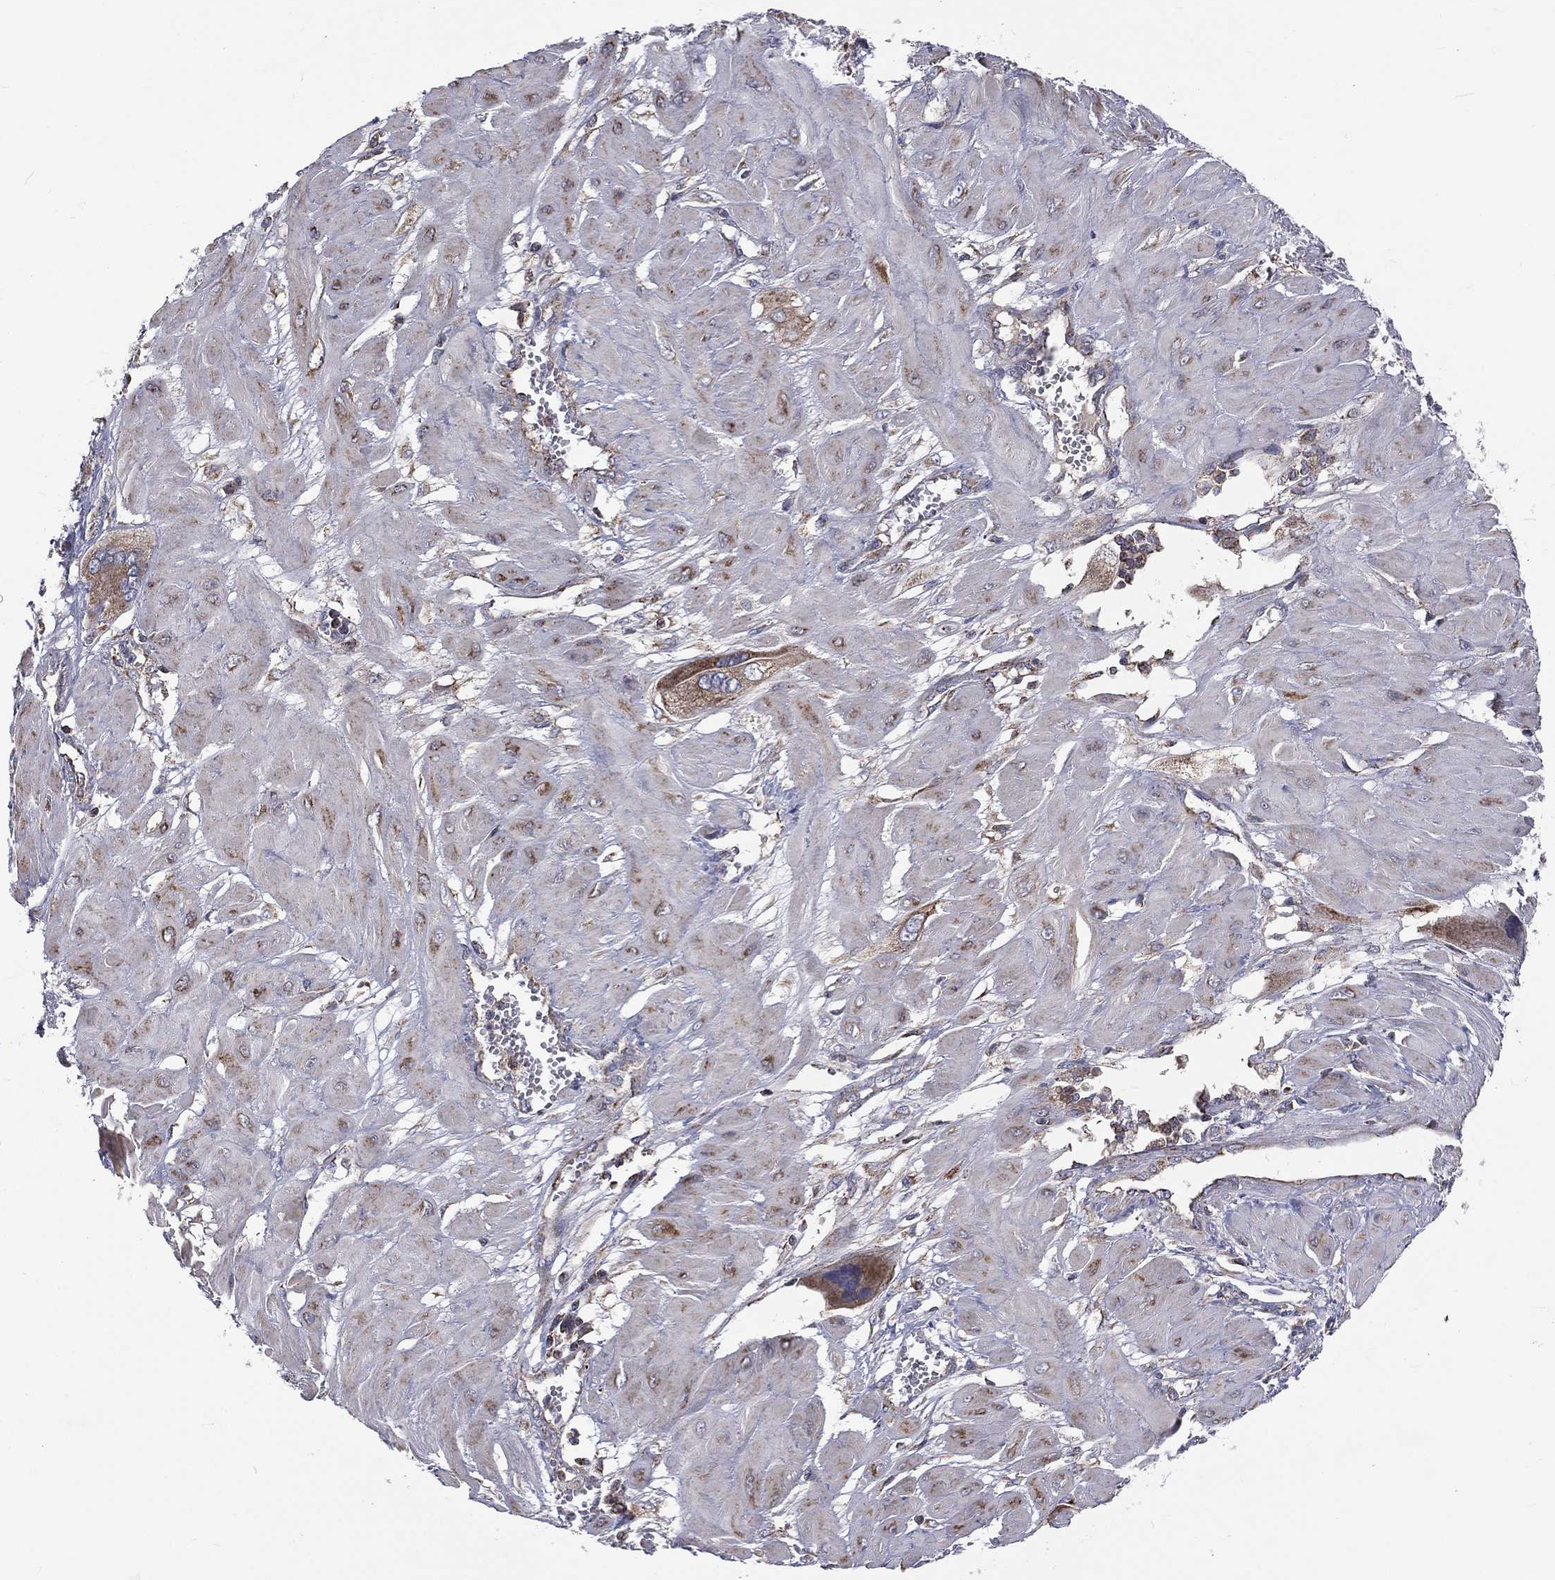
{"staining": {"intensity": "weak", "quantity": ">75%", "location": "cytoplasmic/membranous"}, "tissue": "cervical cancer", "cell_type": "Tumor cells", "image_type": "cancer", "snomed": [{"axis": "morphology", "description": "Squamous cell carcinoma, NOS"}, {"axis": "topography", "description": "Cervix"}], "caption": "Immunohistochemistry of human cervical cancer (squamous cell carcinoma) reveals low levels of weak cytoplasmic/membranous staining in about >75% of tumor cells. The staining is performed using DAB (3,3'-diaminobenzidine) brown chromogen to label protein expression. The nuclei are counter-stained blue using hematoxylin.", "gene": "GPD1", "patient": {"sex": "female", "age": 34}}